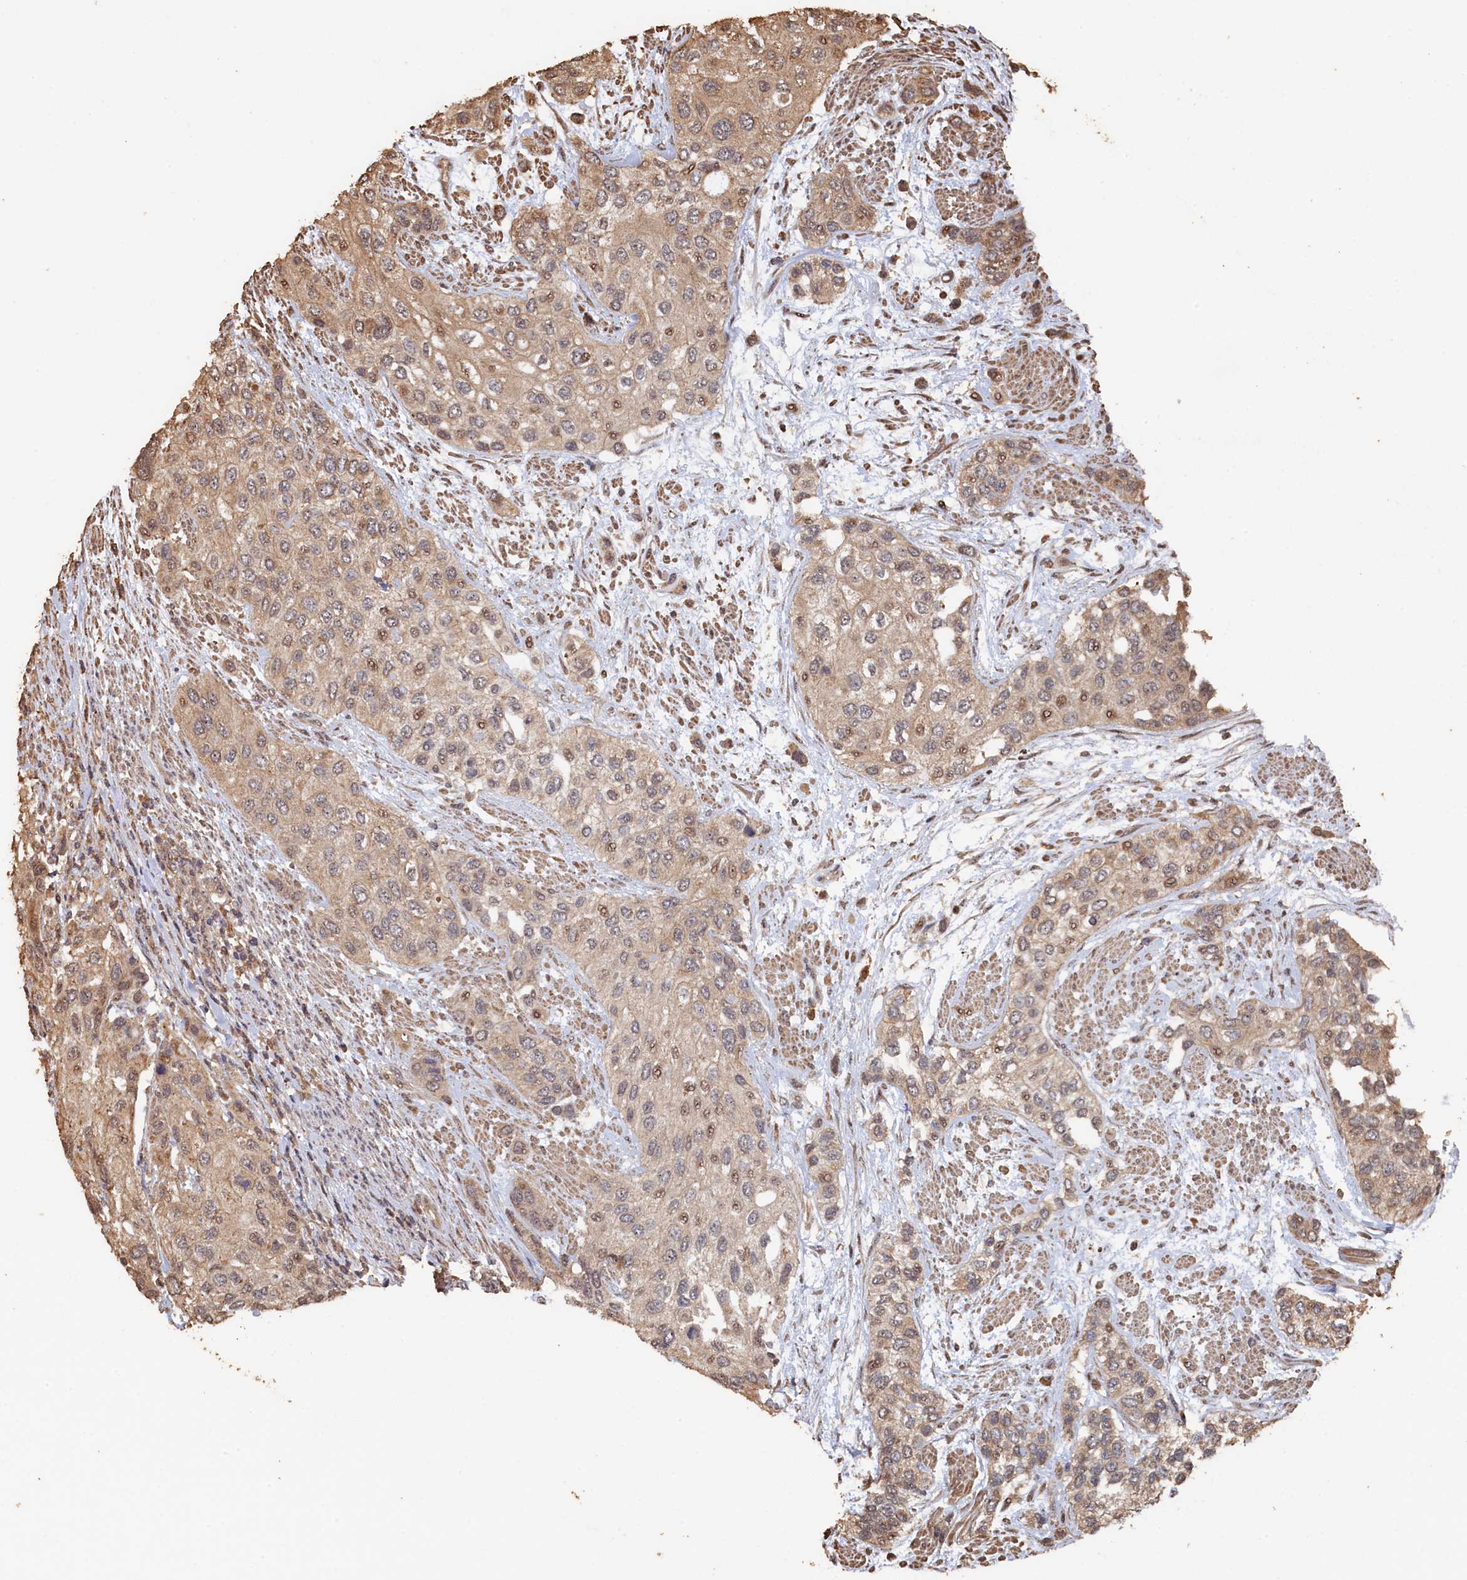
{"staining": {"intensity": "weak", "quantity": "25%-75%", "location": "cytoplasmic/membranous,nuclear"}, "tissue": "urothelial cancer", "cell_type": "Tumor cells", "image_type": "cancer", "snomed": [{"axis": "morphology", "description": "Normal tissue, NOS"}, {"axis": "morphology", "description": "Urothelial carcinoma, High grade"}, {"axis": "topography", "description": "Vascular tissue"}, {"axis": "topography", "description": "Urinary bladder"}], "caption": "Protein expression analysis of urothelial cancer reveals weak cytoplasmic/membranous and nuclear positivity in about 25%-75% of tumor cells.", "gene": "PIGN", "patient": {"sex": "female", "age": 56}}